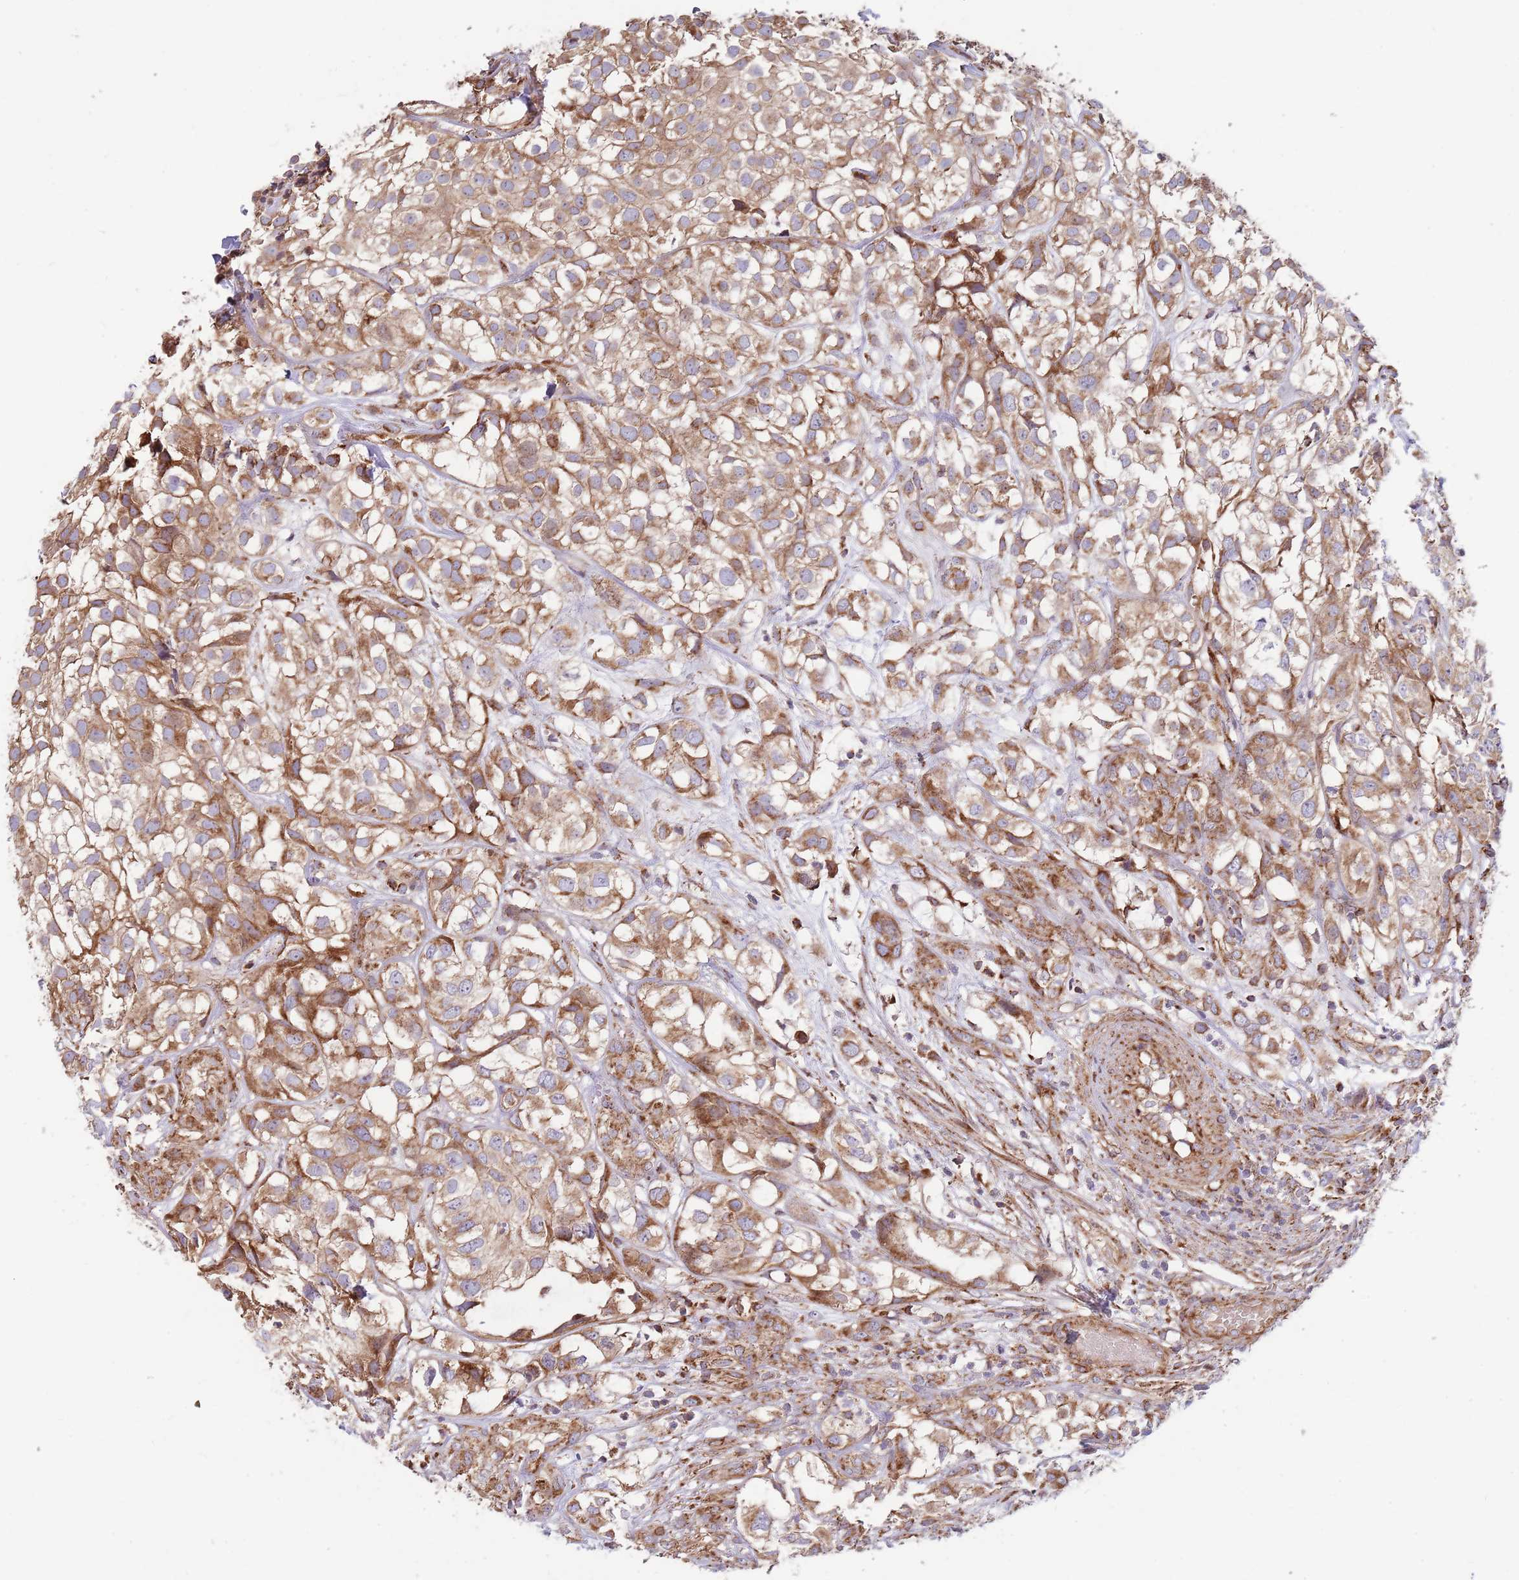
{"staining": {"intensity": "moderate", "quantity": ">75%", "location": "cytoplasmic/membranous"}, "tissue": "urothelial cancer", "cell_type": "Tumor cells", "image_type": "cancer", "snomed": [{"axis": "morphology", "description": "Urothelial carcinoma, High grade"}, {"axis": "topography", "description": "Urinary bladder"}], "caption": "DAB immunohistochemical staining of urothelial cancer exhibits moderate cytoplasmic/membranous protein expression in about >75% of tumor cells.", "gene": "ATP5PD", "patient": {"sex": "male", "age": 56}}